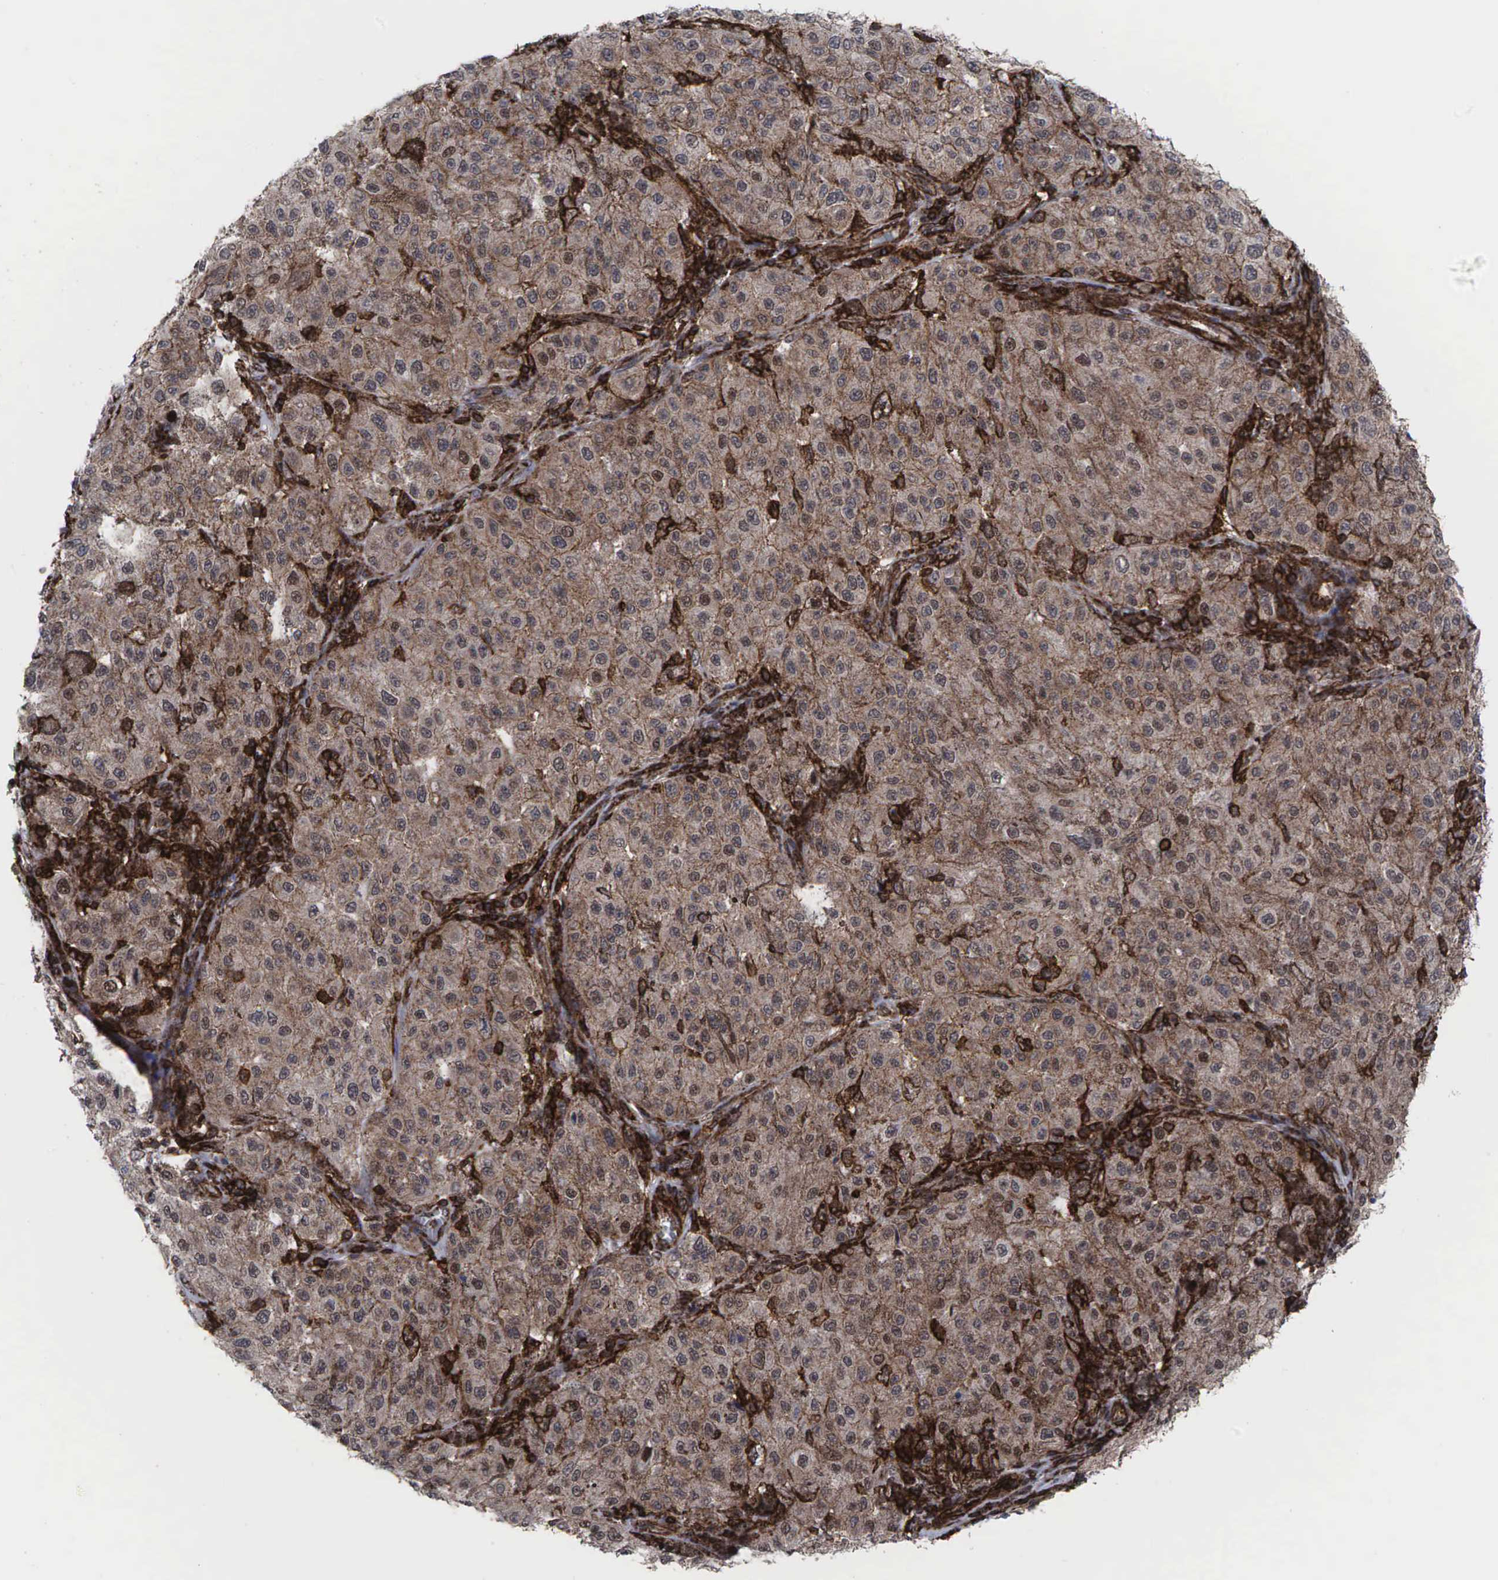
{"staining": {"intensity": "weak", "quantity": ">75%", "location": "cytoplasmic/membranous"}, "tissue": "melanoma", "cell_type": "Tumor cells", "image_type": "cancer", "snomed": [{"axis": "morphology", "description": "Malignant melanoma, NOS"}, {"axis": "topography", "description": "Skin"}], "caption": "Weak cytoplasmic/membranous protein positivity is appreciated in about >75% of tumor cells in melanoma.", "gene": "GPRASP1", "patient": {"sex": "female", "age": 64}}